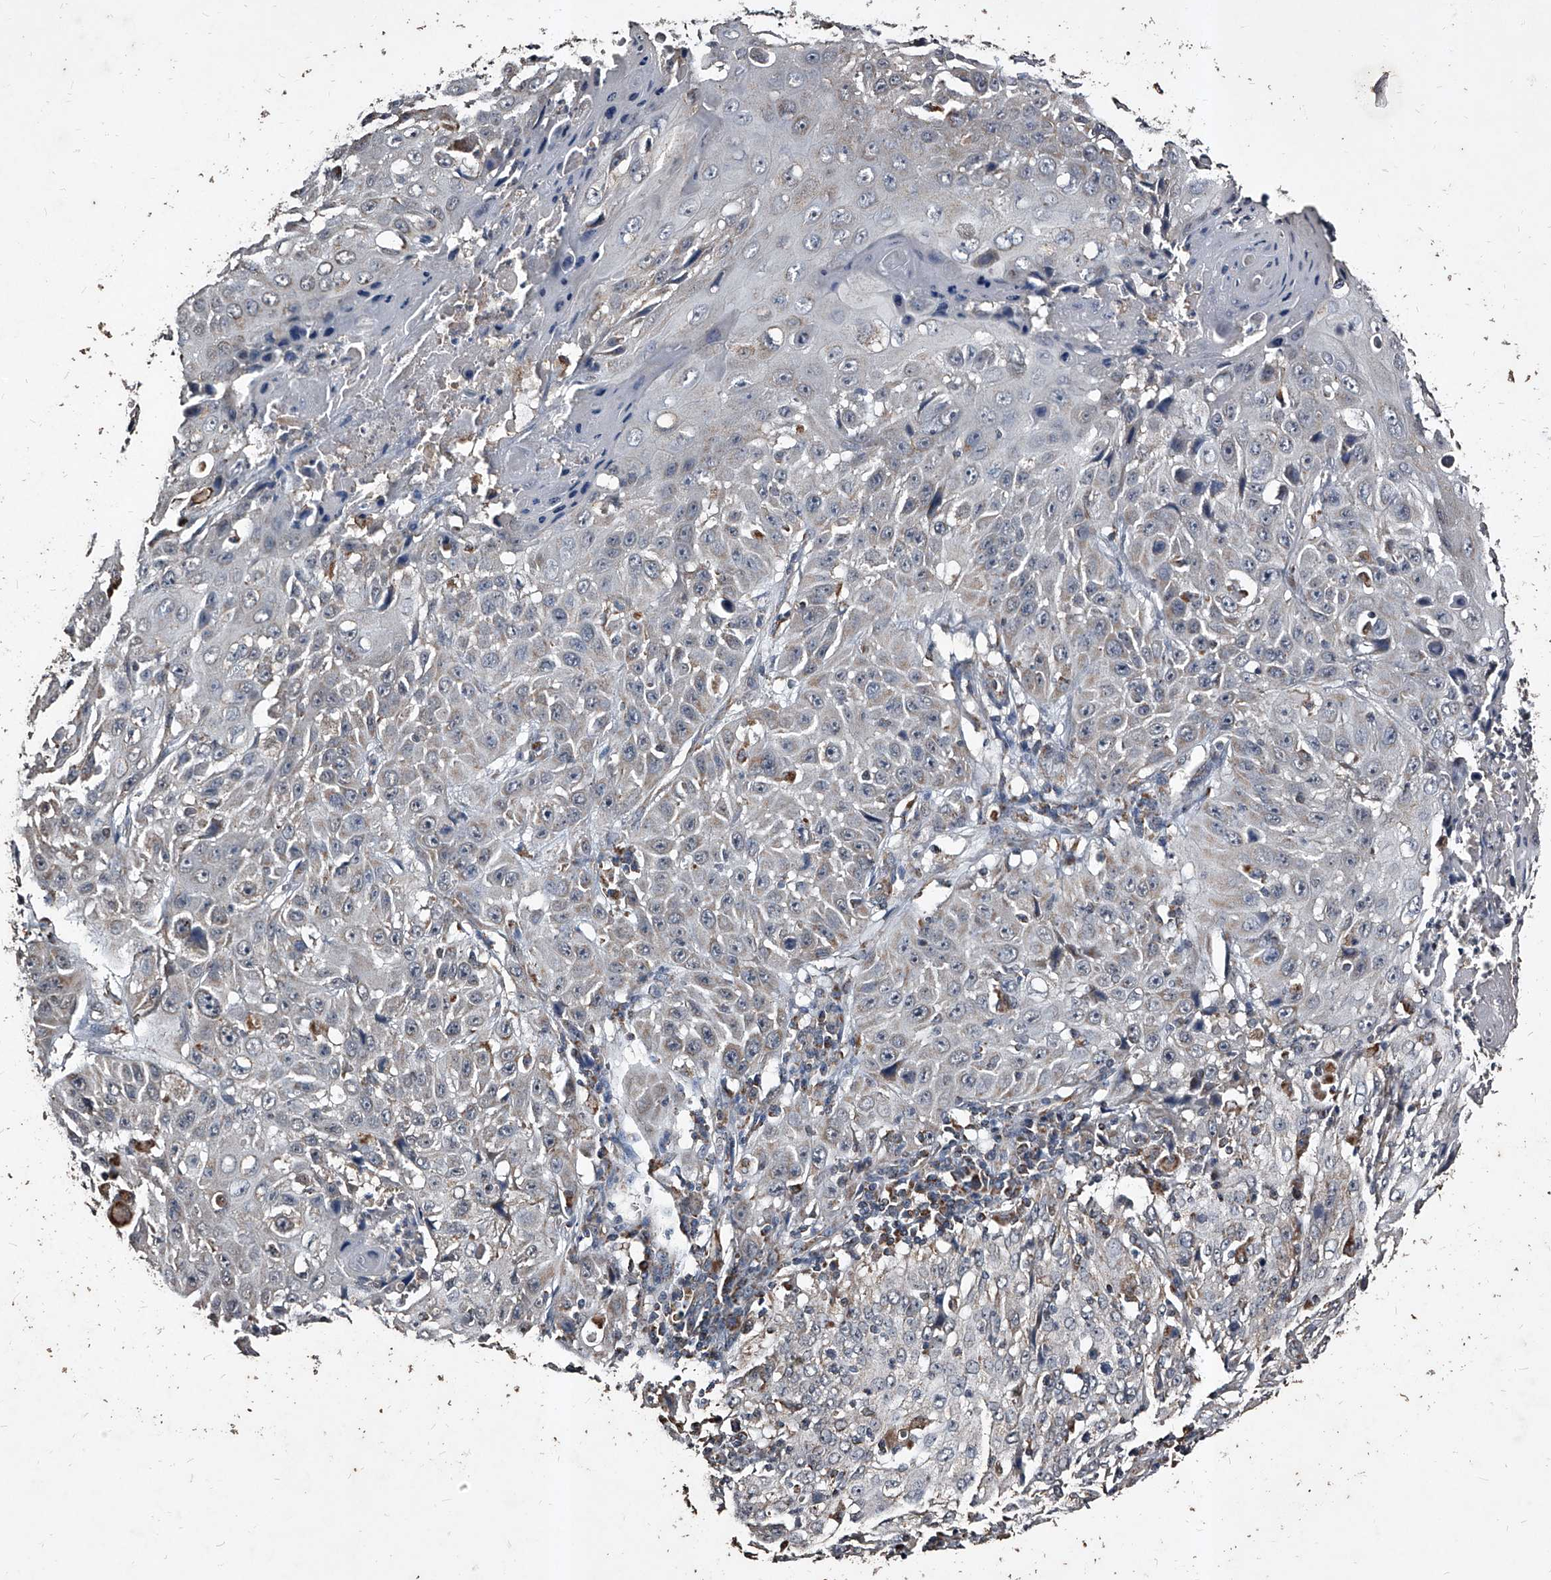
{"staining": {"intensity": "negative", "quantity": "none", "location": "none"}, "tissue": "cervical cancer", "cell_type": "Tumor cells", "image_type": "cancer", "snomed": [{"axis": "morphology", "description": "Squamous cell carcinoma, NOS"}, {"axis": "topography", "description": "Cervix"}], "caption": "Immunohistochemistry micrograph of neoplastic tissue: human cervical squamous cell carcinoma stained with DAB (3,3'-diaminobenzidine) displays no significant protein positivity in tumor cells.", "gene": "GPR183", "patient": {"sex": "female", "age": 39}}